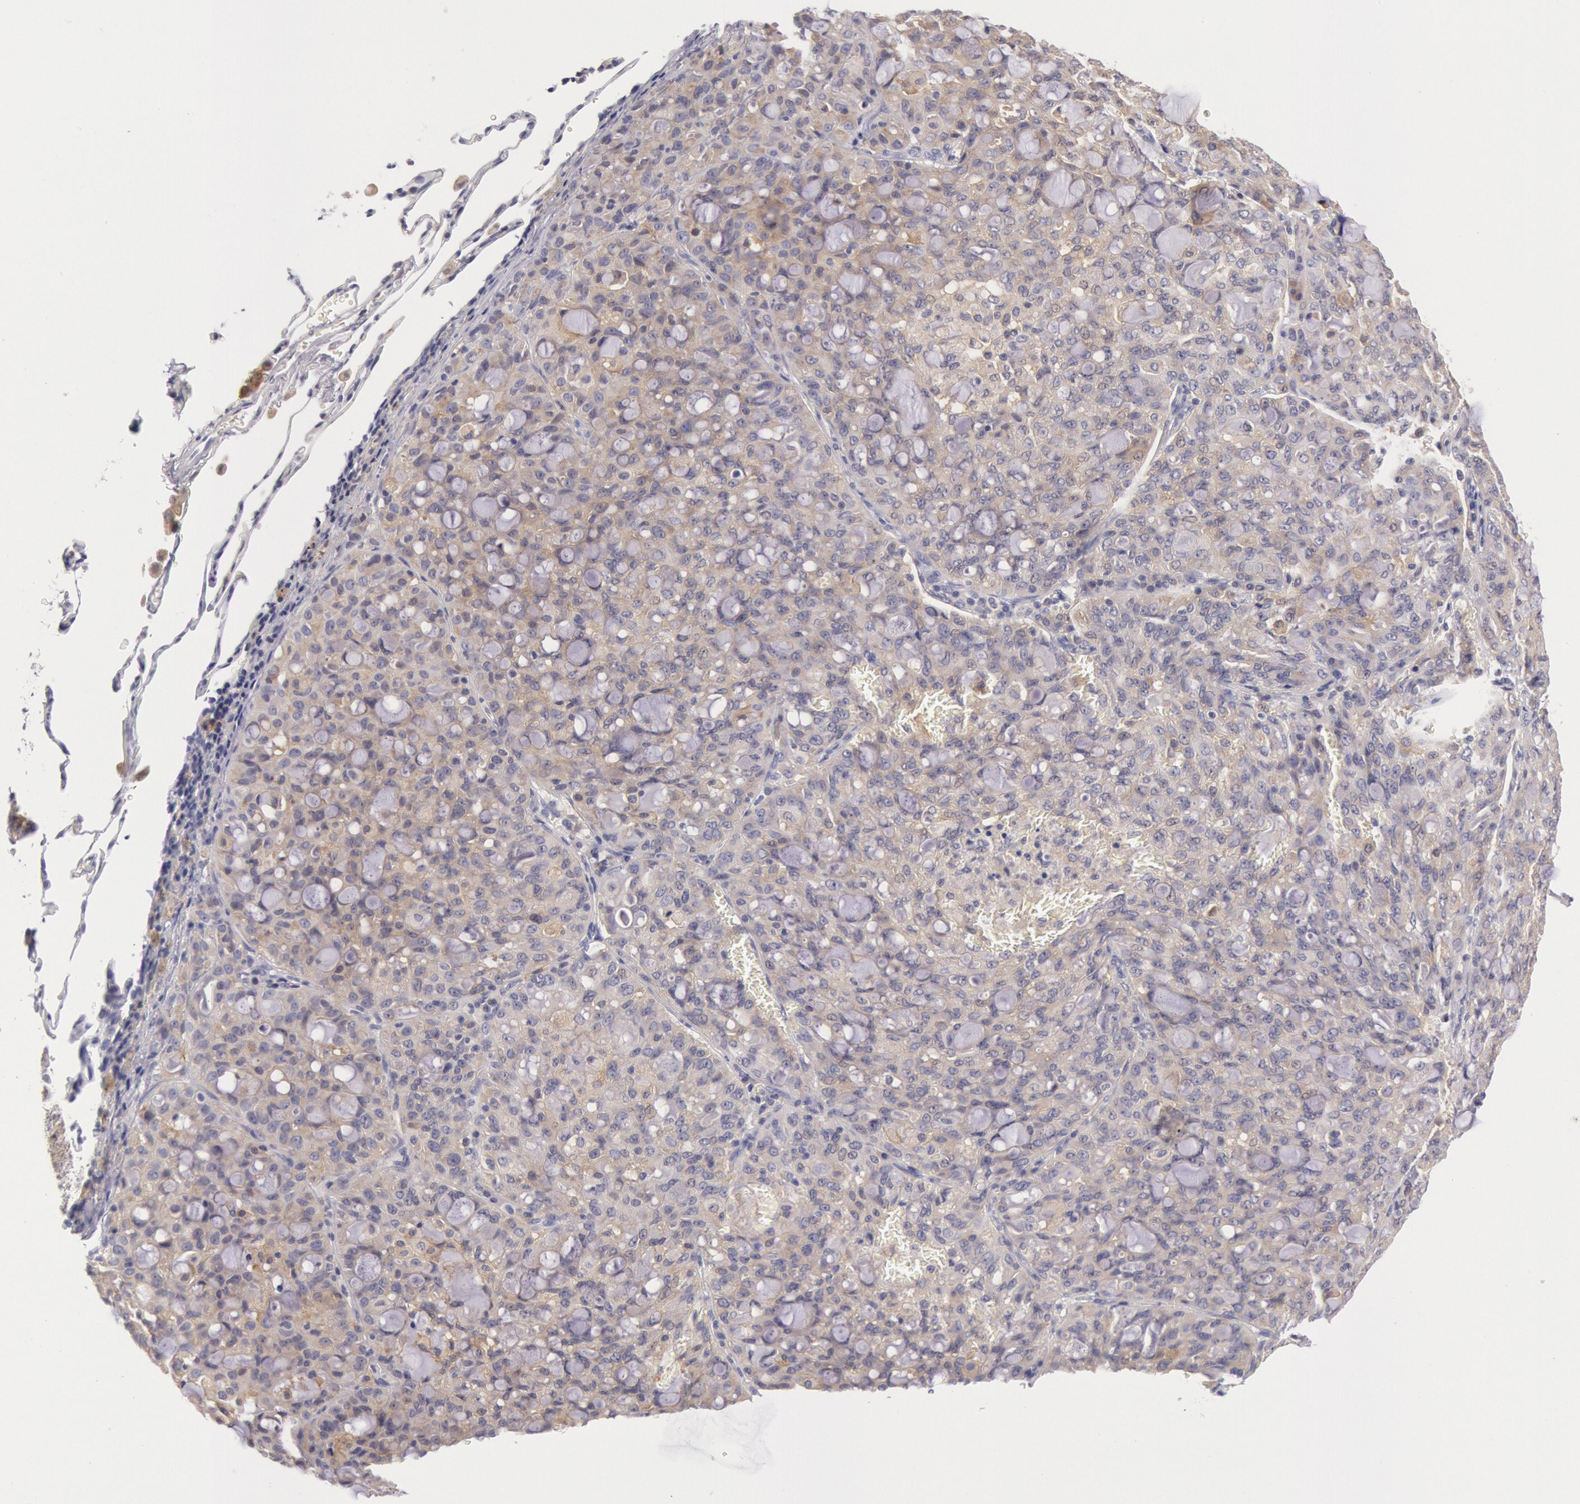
{"staining": {"intensity": "weak", "quantity": "25%-75%", "location": "cytoplasmic/membranous"}, "tissue": "lung cancer", "cell_type": "Tumor cells", "image_type": "cancer", "snomed": [{"axis": "morphology", "description": "Adenocarcinoma, NOS"}, {"axis": "topography", "description": "Lung"}], "caption": "IHC histopathology image of lung adenocarcinoma stained for a protein (brown), which exhibits low levels of weak cytoplasmic/membranous positivity in approximately 25%-75% of tumor cells.", "gene": "MYO5A", "patient": {"sex": "female", "age": 44}}